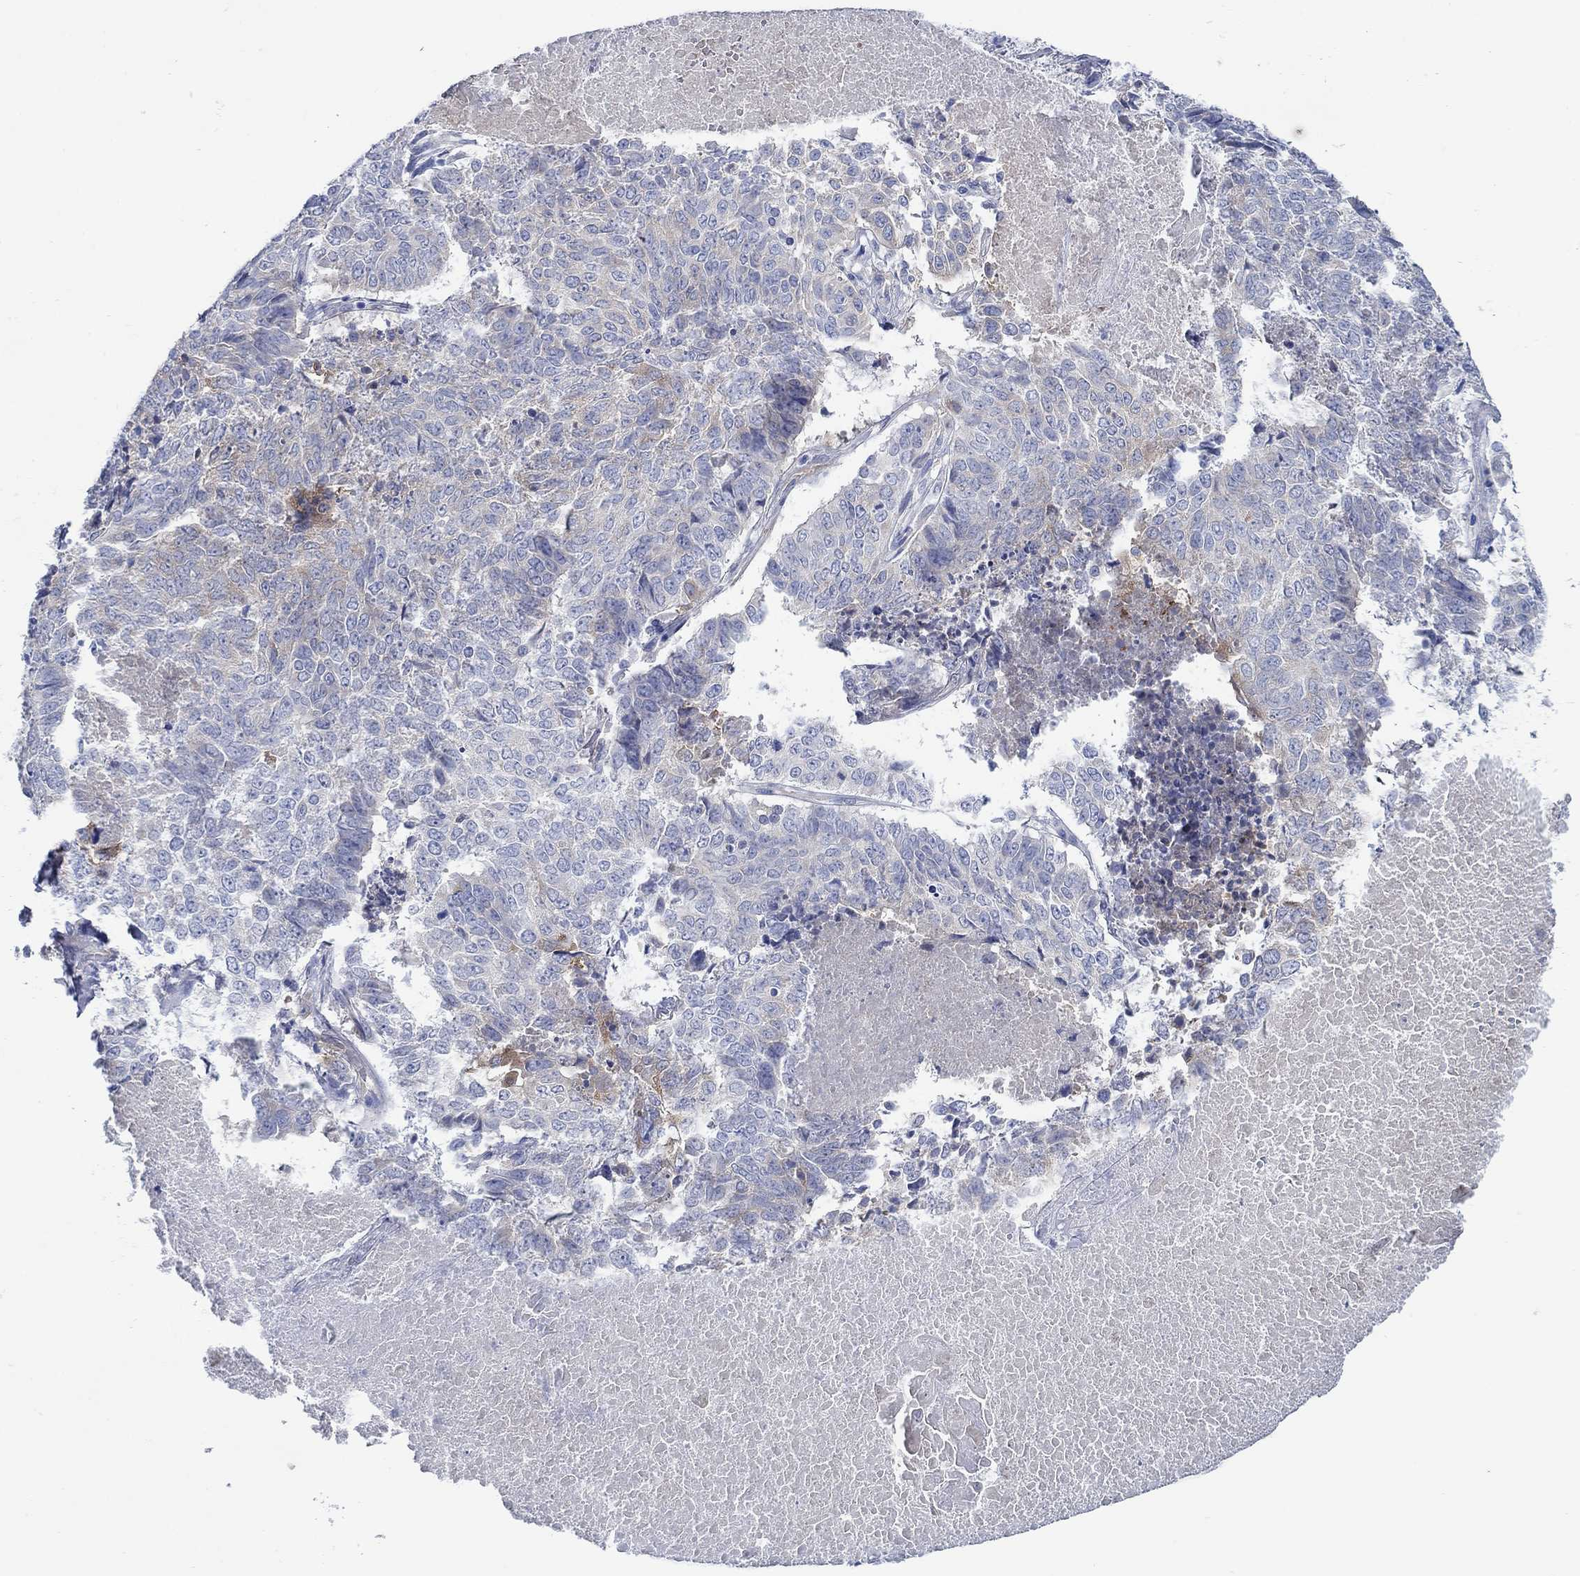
{"staining": {"intensity": "weak", "quantity": "<25%", "location": "cytoplasmic/membranous"}, "tissue": "lung cancer", "cell_type": "Tumor cells", "image_type": "cancer", "snomed": [{"axis": "morphology", "description": "Squamous cell carcinoma, NOS"}, {"axis": "topography", "description": "Lung"}], "caption": "Lung cancer was stained to show a protein in brown. There is no significant staining in tumor cells.", "gene": "TRIM16", "patient": {"sex": "male", "age": 64}}